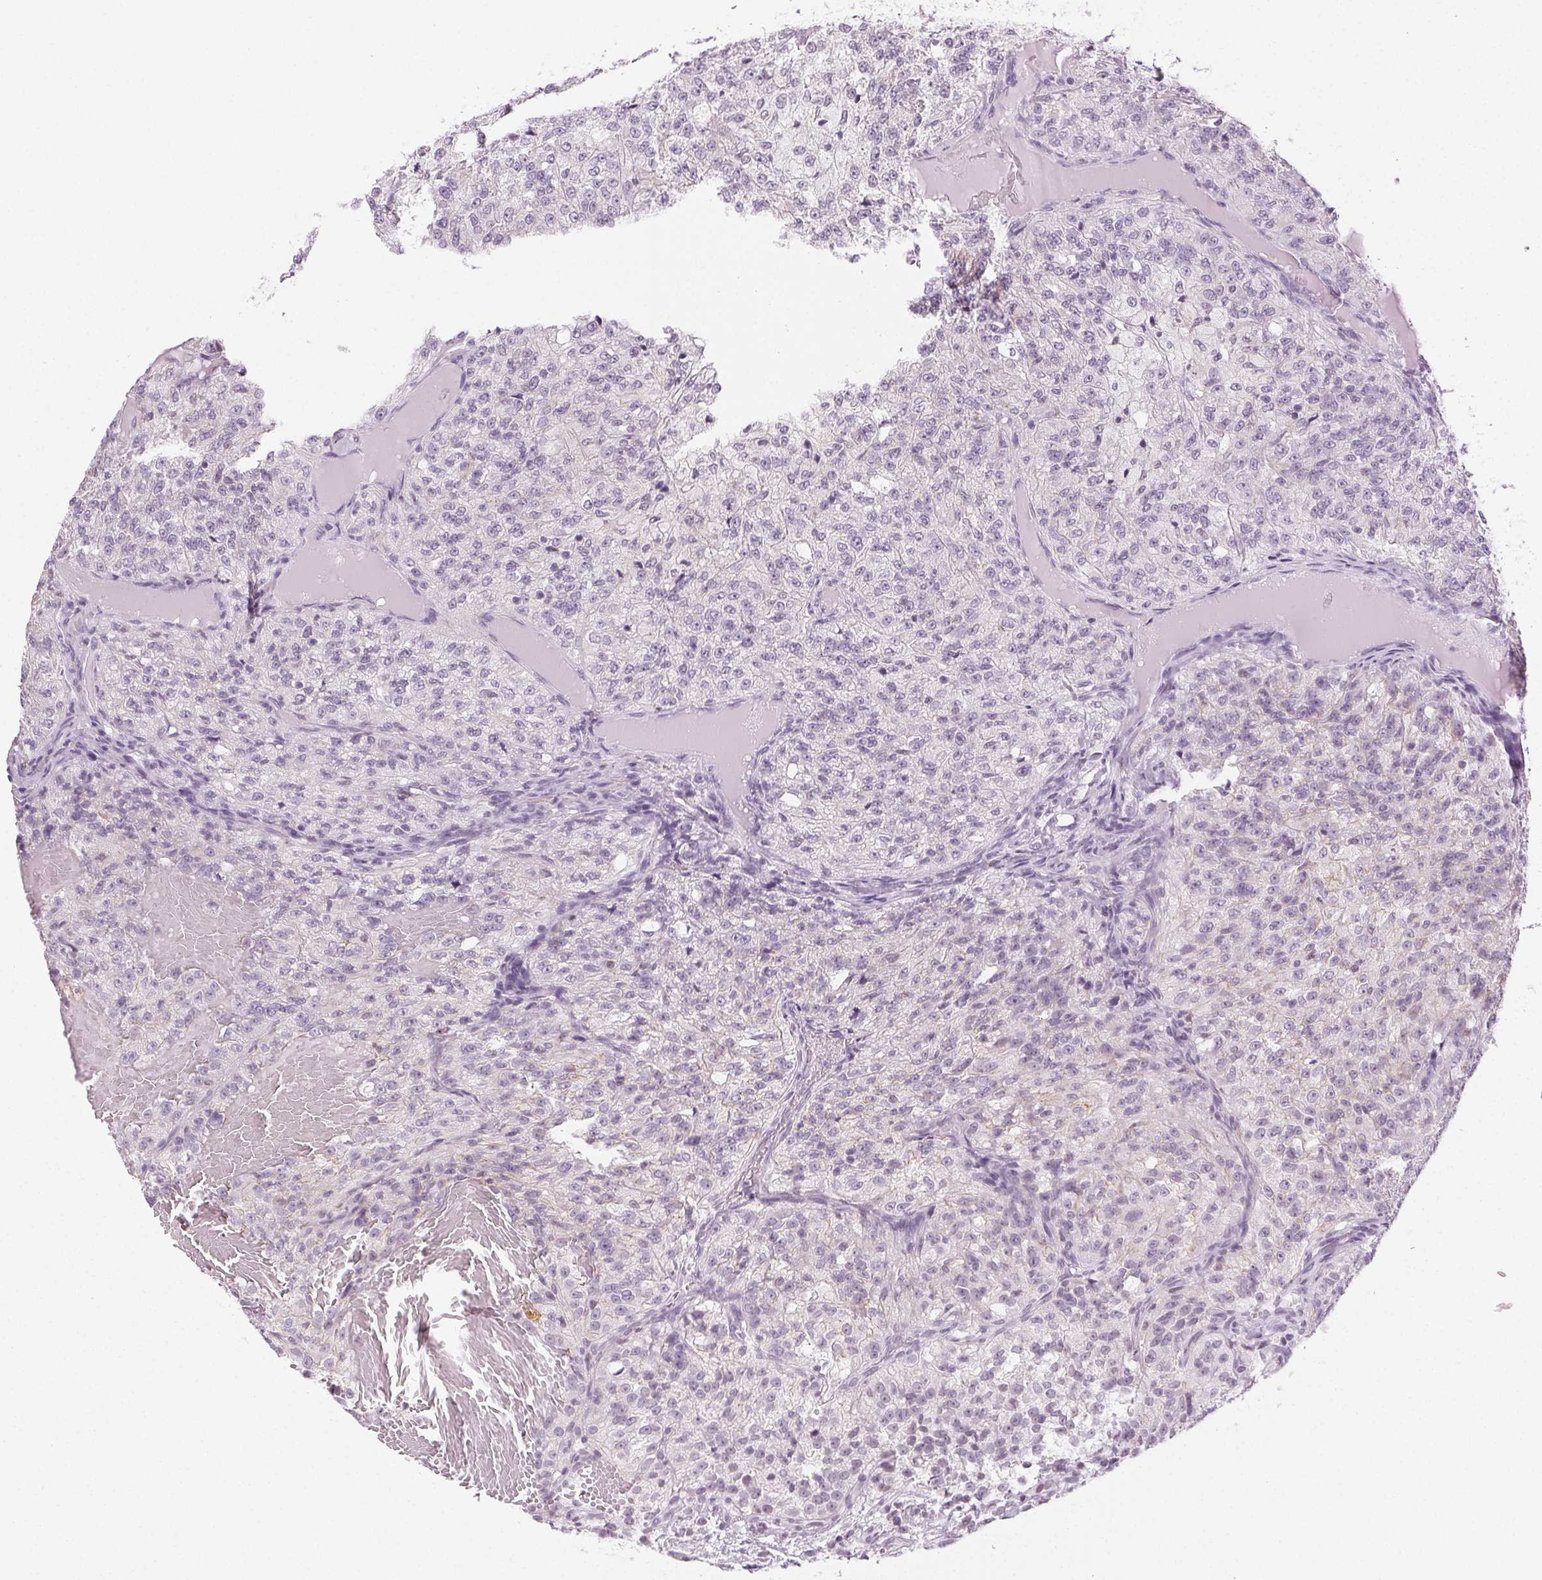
{"staining": {"intensity": "negative", "quantity": "none", "location": "none"}, "tissue": "renal cancer", "cell_type": "Tumor cells", "image_type": "cancer", "snomed": [{"axis": "morphology", "description": "Adenocarcinoma, NOS"}, {"axis": "topography", "description": "Kidney"}], "caption": "Immunohistochemistry (IHC) image of renal cancer (adenocarcinoma) stained for a protein (brown), which shows no positivity in tumor cells. Brightfield microscopy of immunohistochemistry (IHC) stained with DAB (brown) and hematoxylin (blue), captured at high magnification.", "gene": "AIF1L", "patient": {"sex": "female", "age": 63}}